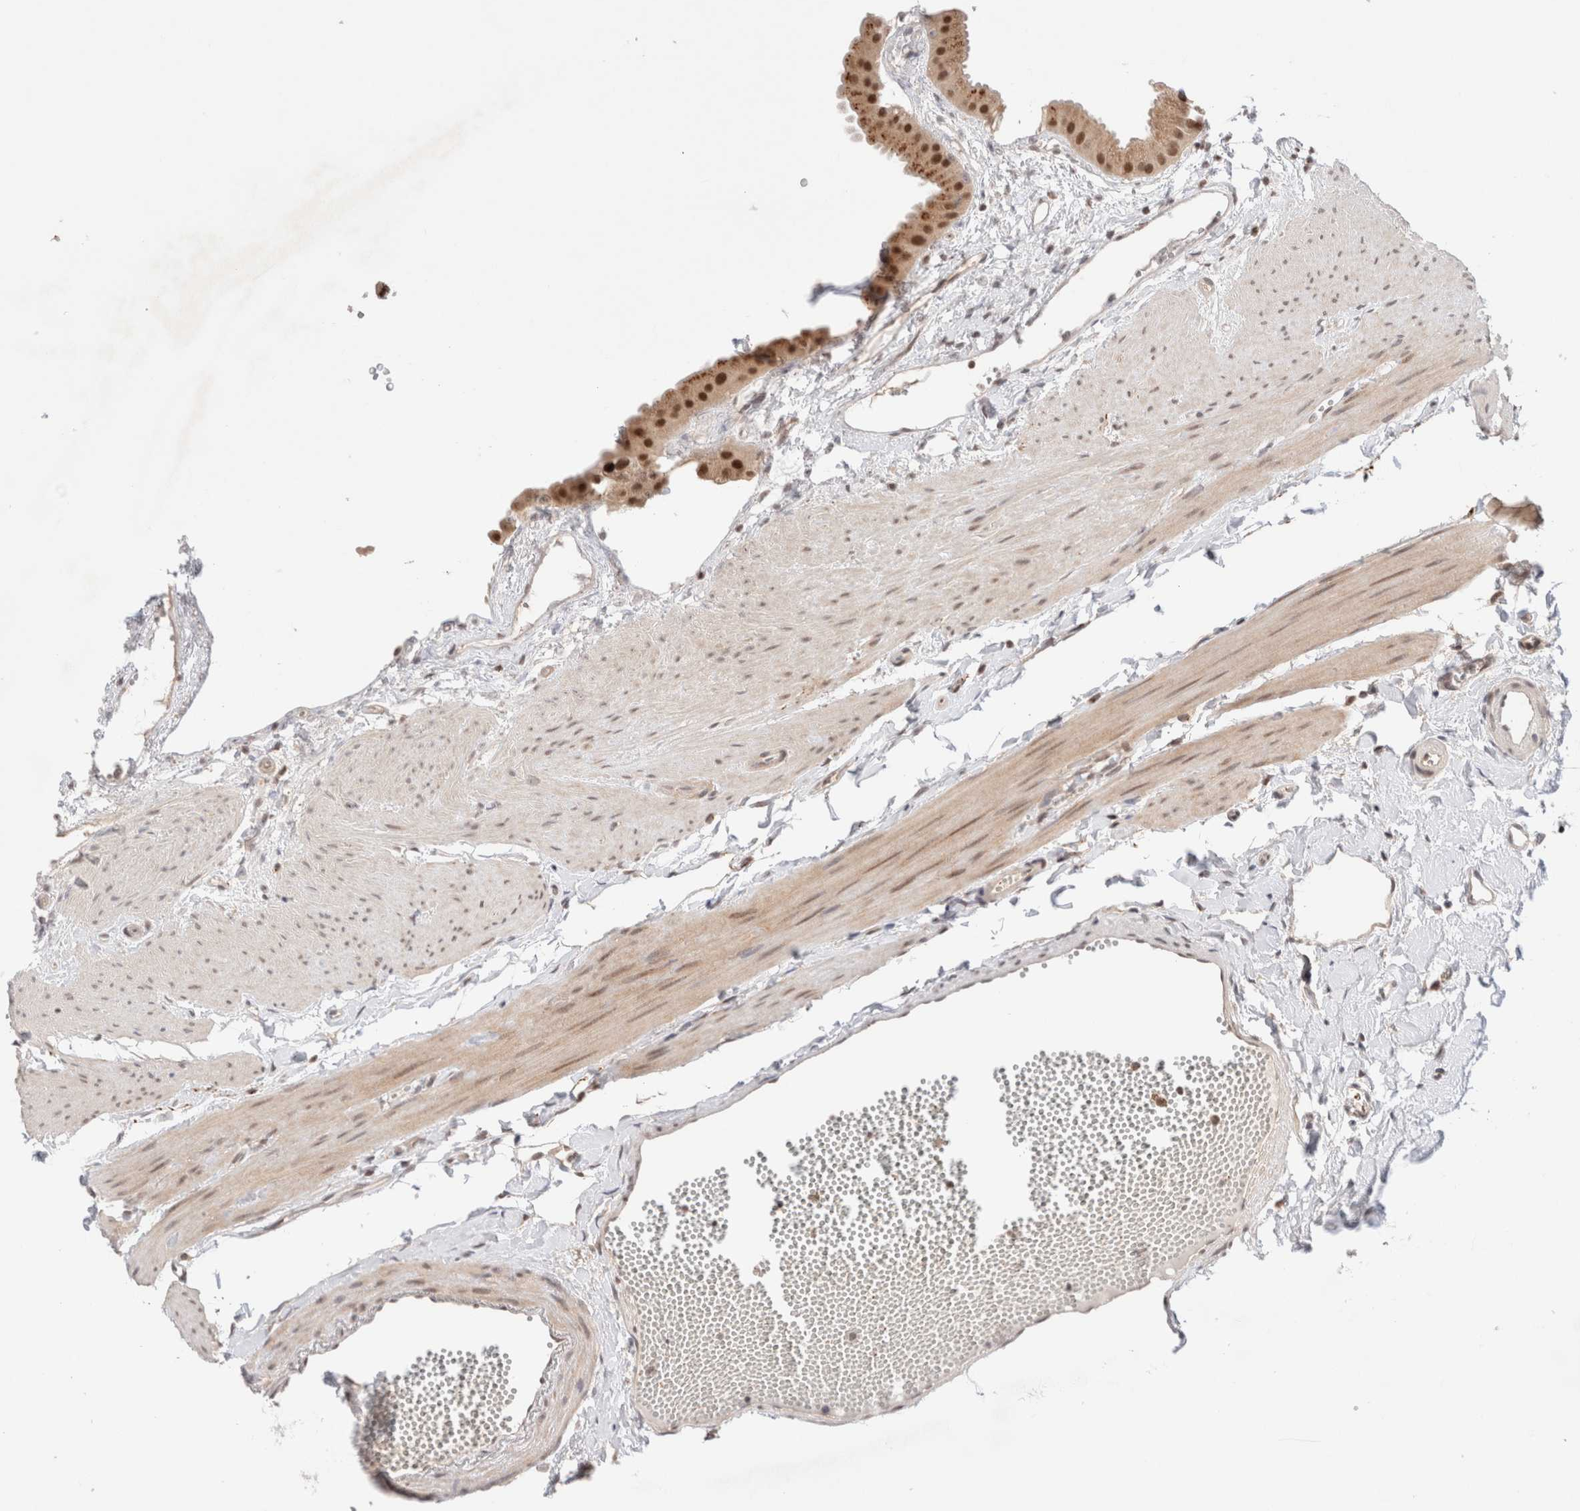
{"staining": {"intensity": "moderate", "quantity": ">75%", "location": "nuclear"}, "tissue": "gallbladder", "cell_type": "Glandular cells", "image_type": "normal", "snomed": [{"axis": "morphology", "description": "Normal tissue, NOS"}, {"axis": "topography", "description": "Gallbladder"}], "caption": "An image showing moderate nuclear expression in approximately >75% of glandular cells in benign gallbladder, as visualized by brown immunohistochemical staining.", "gene": "GATAD2A", "patient": {"sex": "female", "age": 64}}